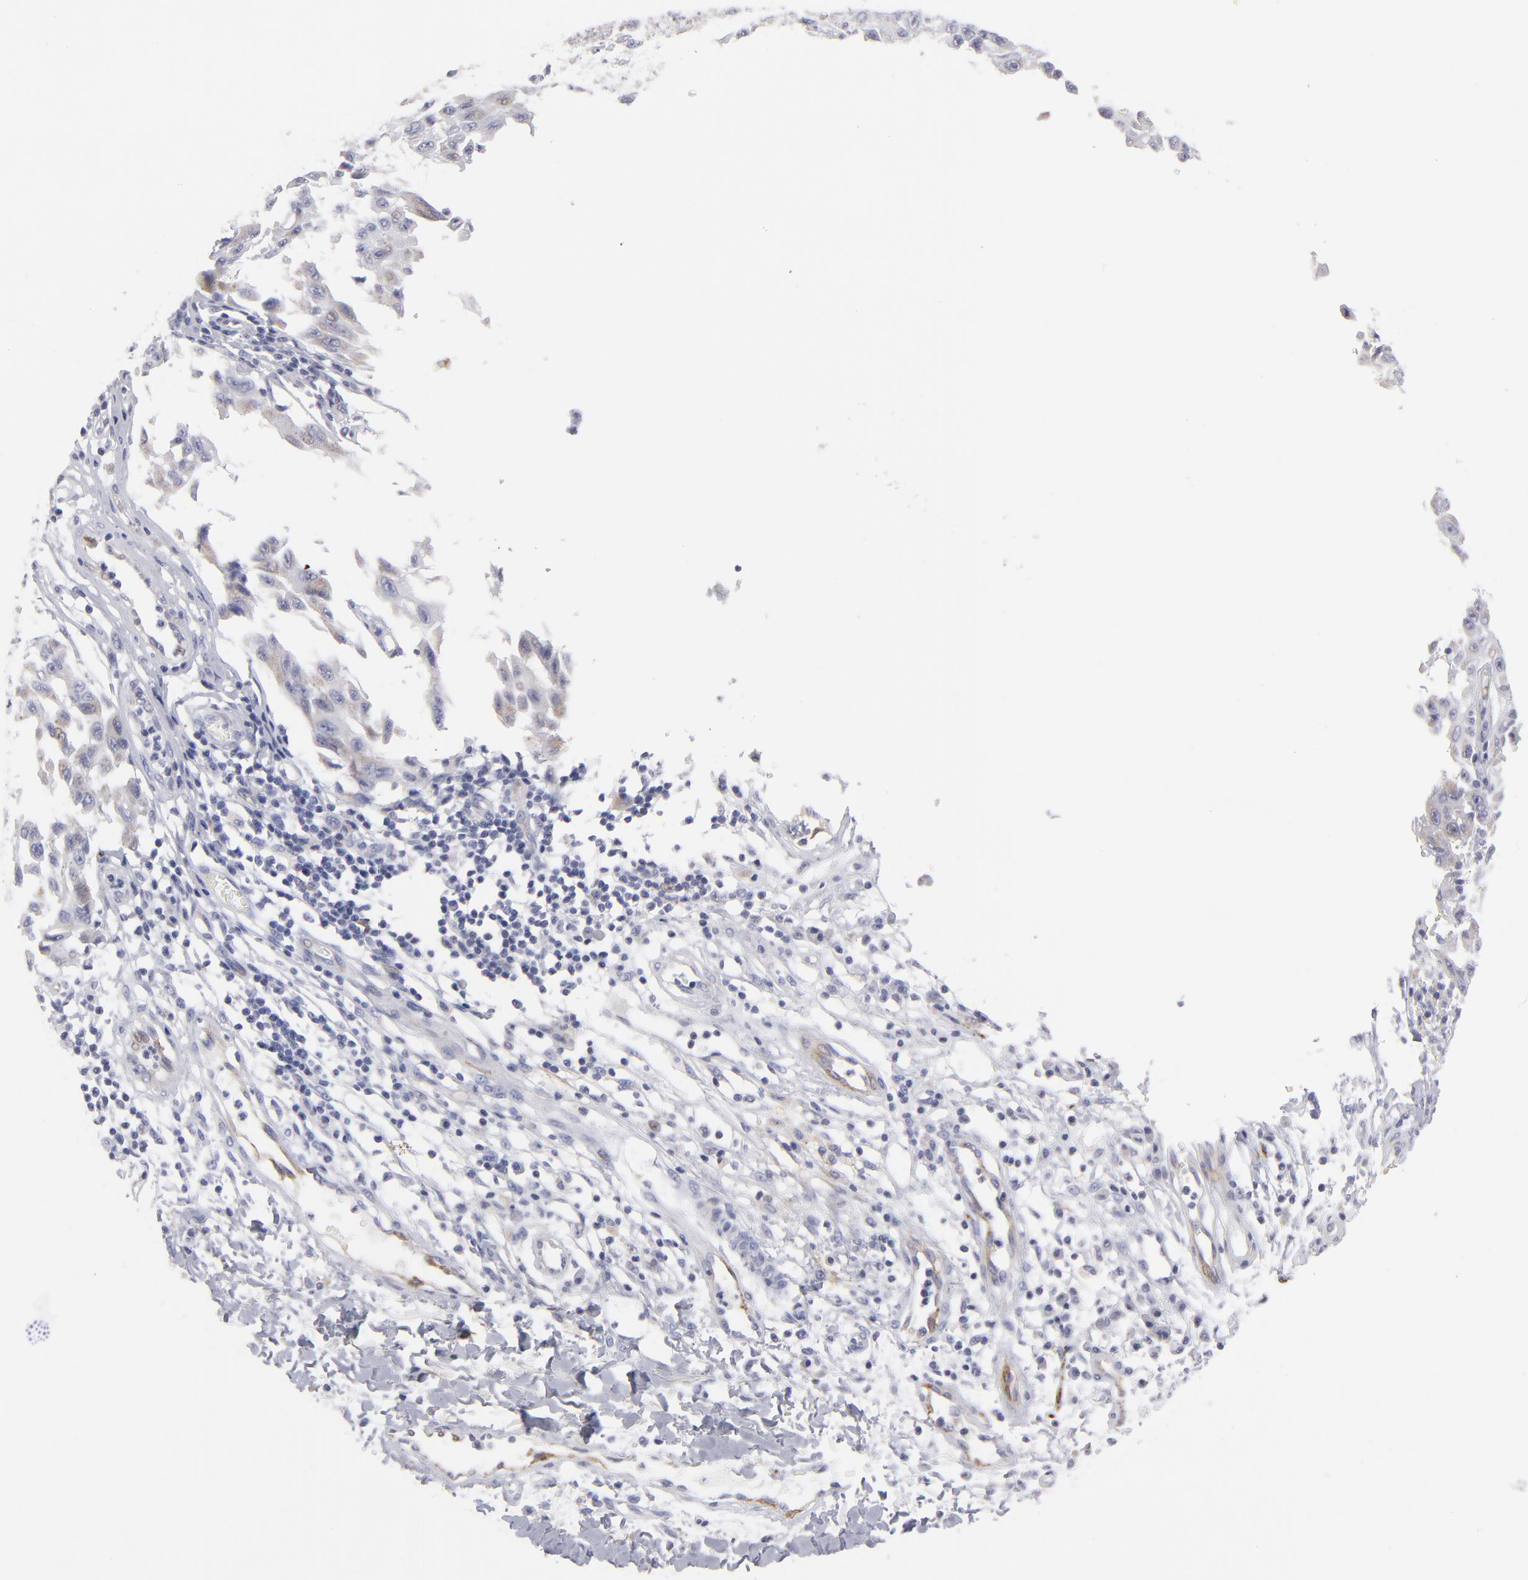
{"staining": {"intensity": "weak", "quantity": "<25%", "location": "cytoplasmic/membranous,nuclear"}, "tissue": "melanoma", "cell_type": "Tumor cells", "image_type": "cancer", "snomed": [{"axis": "morphology", "description": "Malignant melanoma, NOS"}, {"axis": "topography", "description": "Skin"}], "caption": "Histopathology image shows no significant protein expression in tumor cells of malignant melanoma. (Immunohistochemistry (ihc), brightfield microscopy, high magnification).", "gene": "CADM3", "patient": {"sex": "male", "age": 30}}